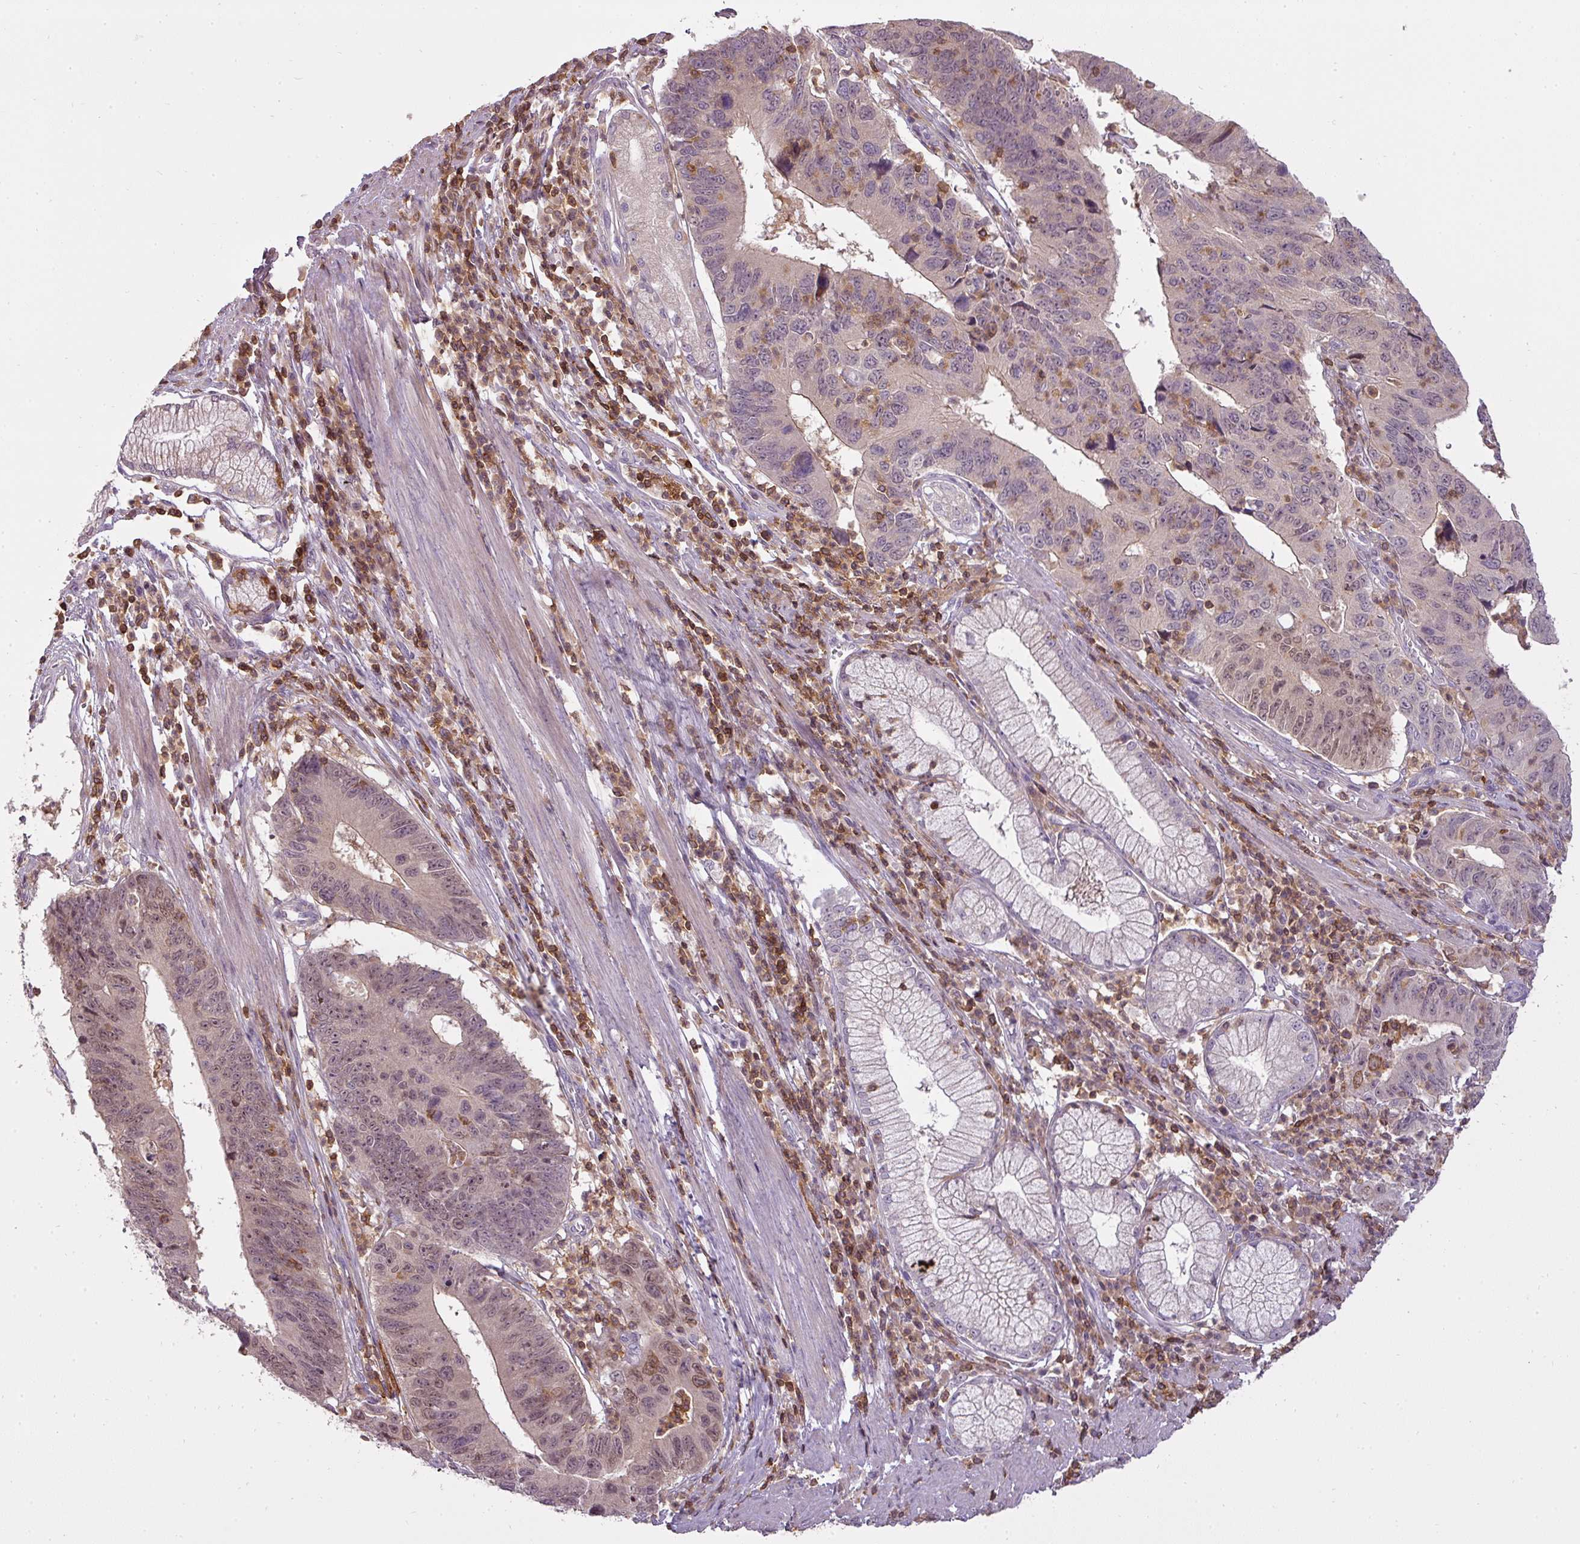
{"staining": {"intensity": "weak", "quantity": "25%-75%", "location": "nuclear"}, "tissue": "stomach cancer", "cell_type": "Tumor cells", "image_type": "cancer", "snomed": [{"axis": "morphology", "description": "Adenocarcinoma, NOS"}, {"axis": "topography", "description": "Stomach"}], "caption": "Tumor cells show low levels of weak nuclear expression in about 25%-75% of cells in human stomach cancer (adenocarcinoma).", "gene": "STK4", "patient": {"sex": "male", "age": 59}}